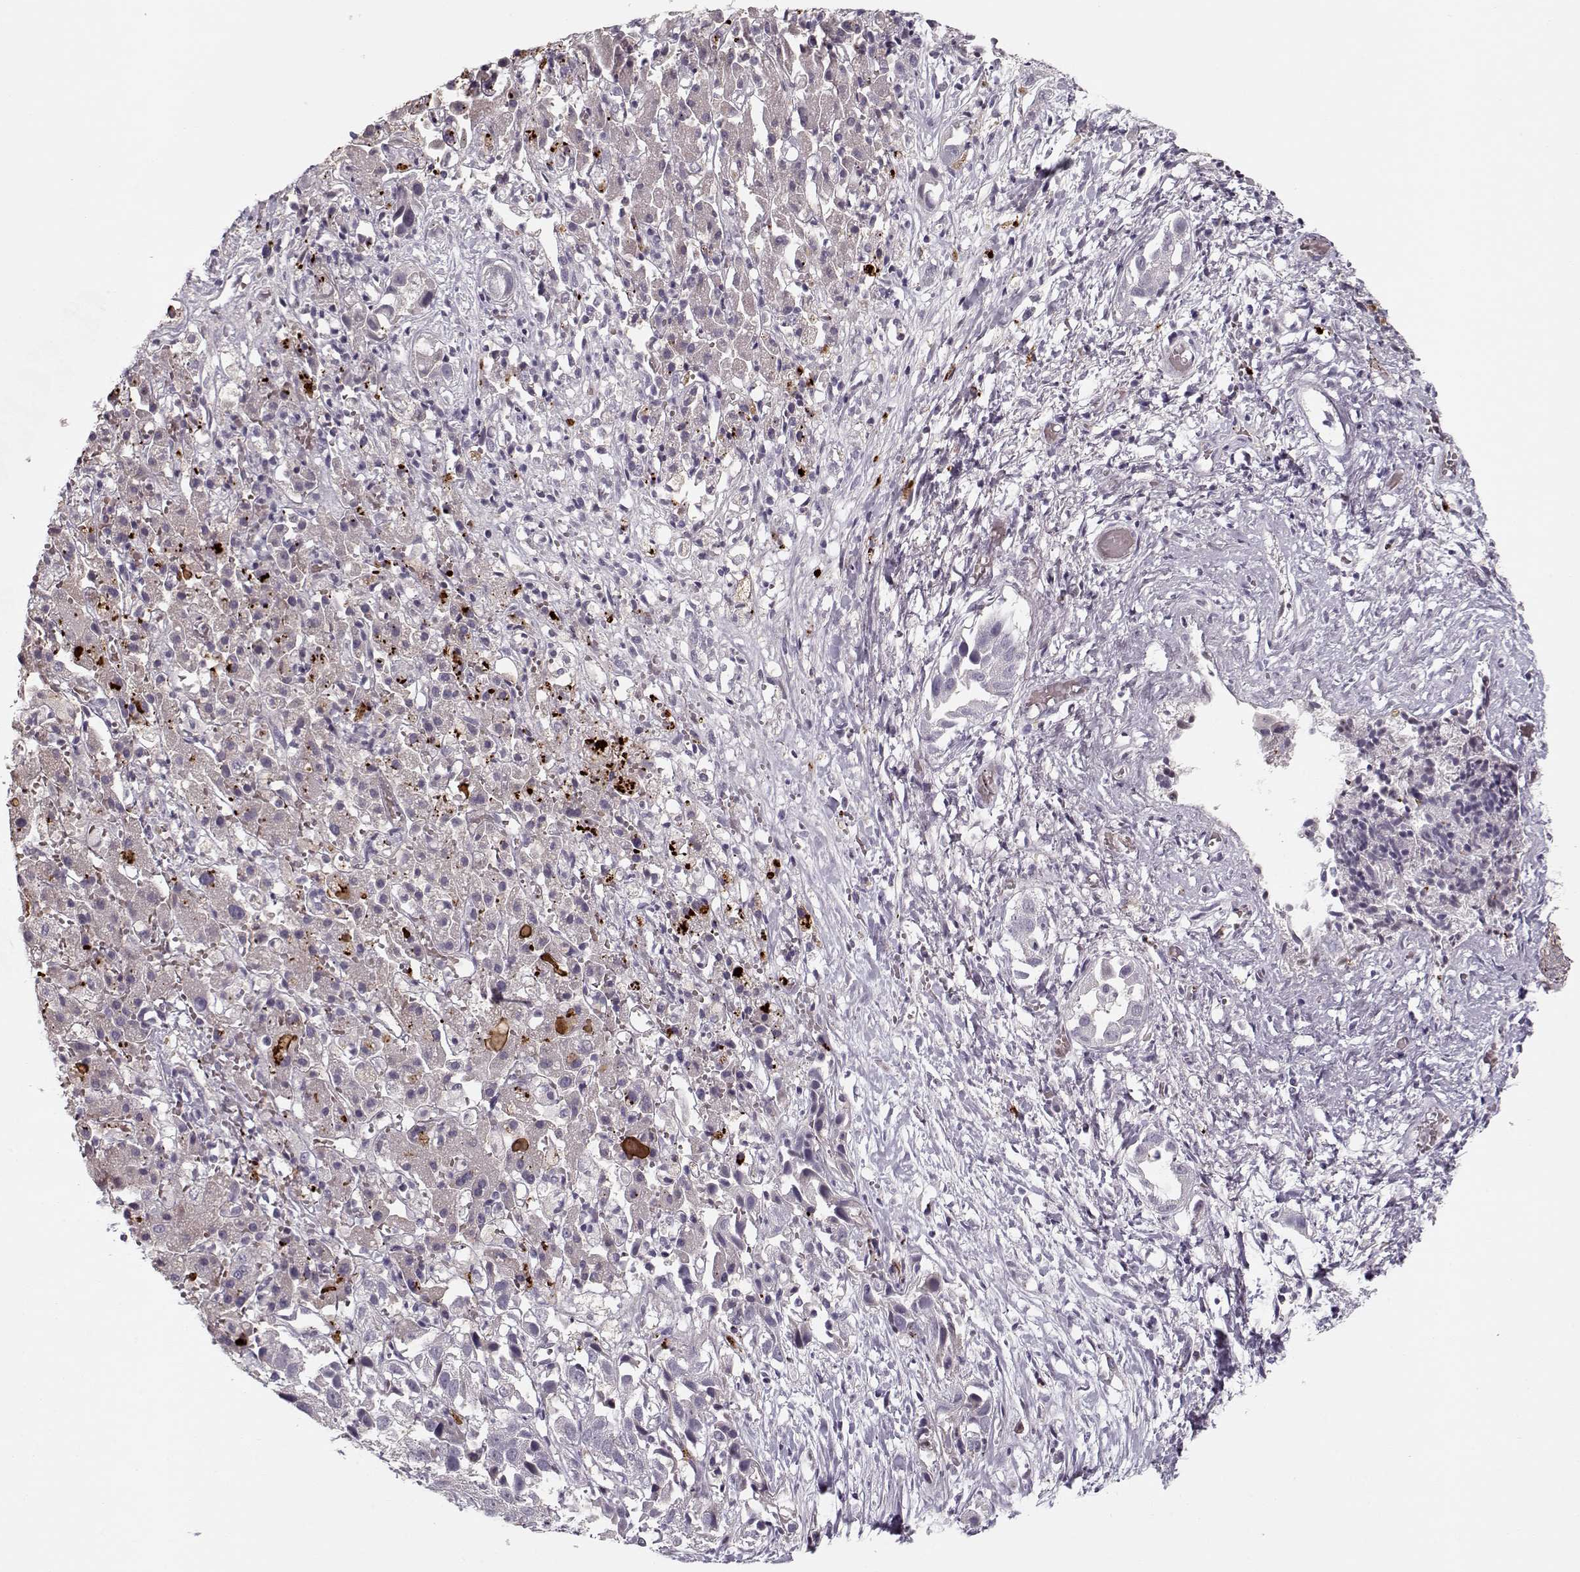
{"staining": {"intensity": "negative", "quantity": "none", "location": "none"}, "tissue": "liver cancer", "cell_type": "Tumor cells", "image_type": "cancer", "snomed": [{"axis": "morphology", "description": "Cholangiocarcinoma"}, {"axis": "topography", "description": "Liver"}], "caption": "High power microscopy histopathology image of an immunohistochemistry (IHC) histopathology image of liver cholangiocarcinoma, revealing no significant expression in tumor cells.", "gene": "DNAI3", "patient": {"sex": "female", "age": 52}}